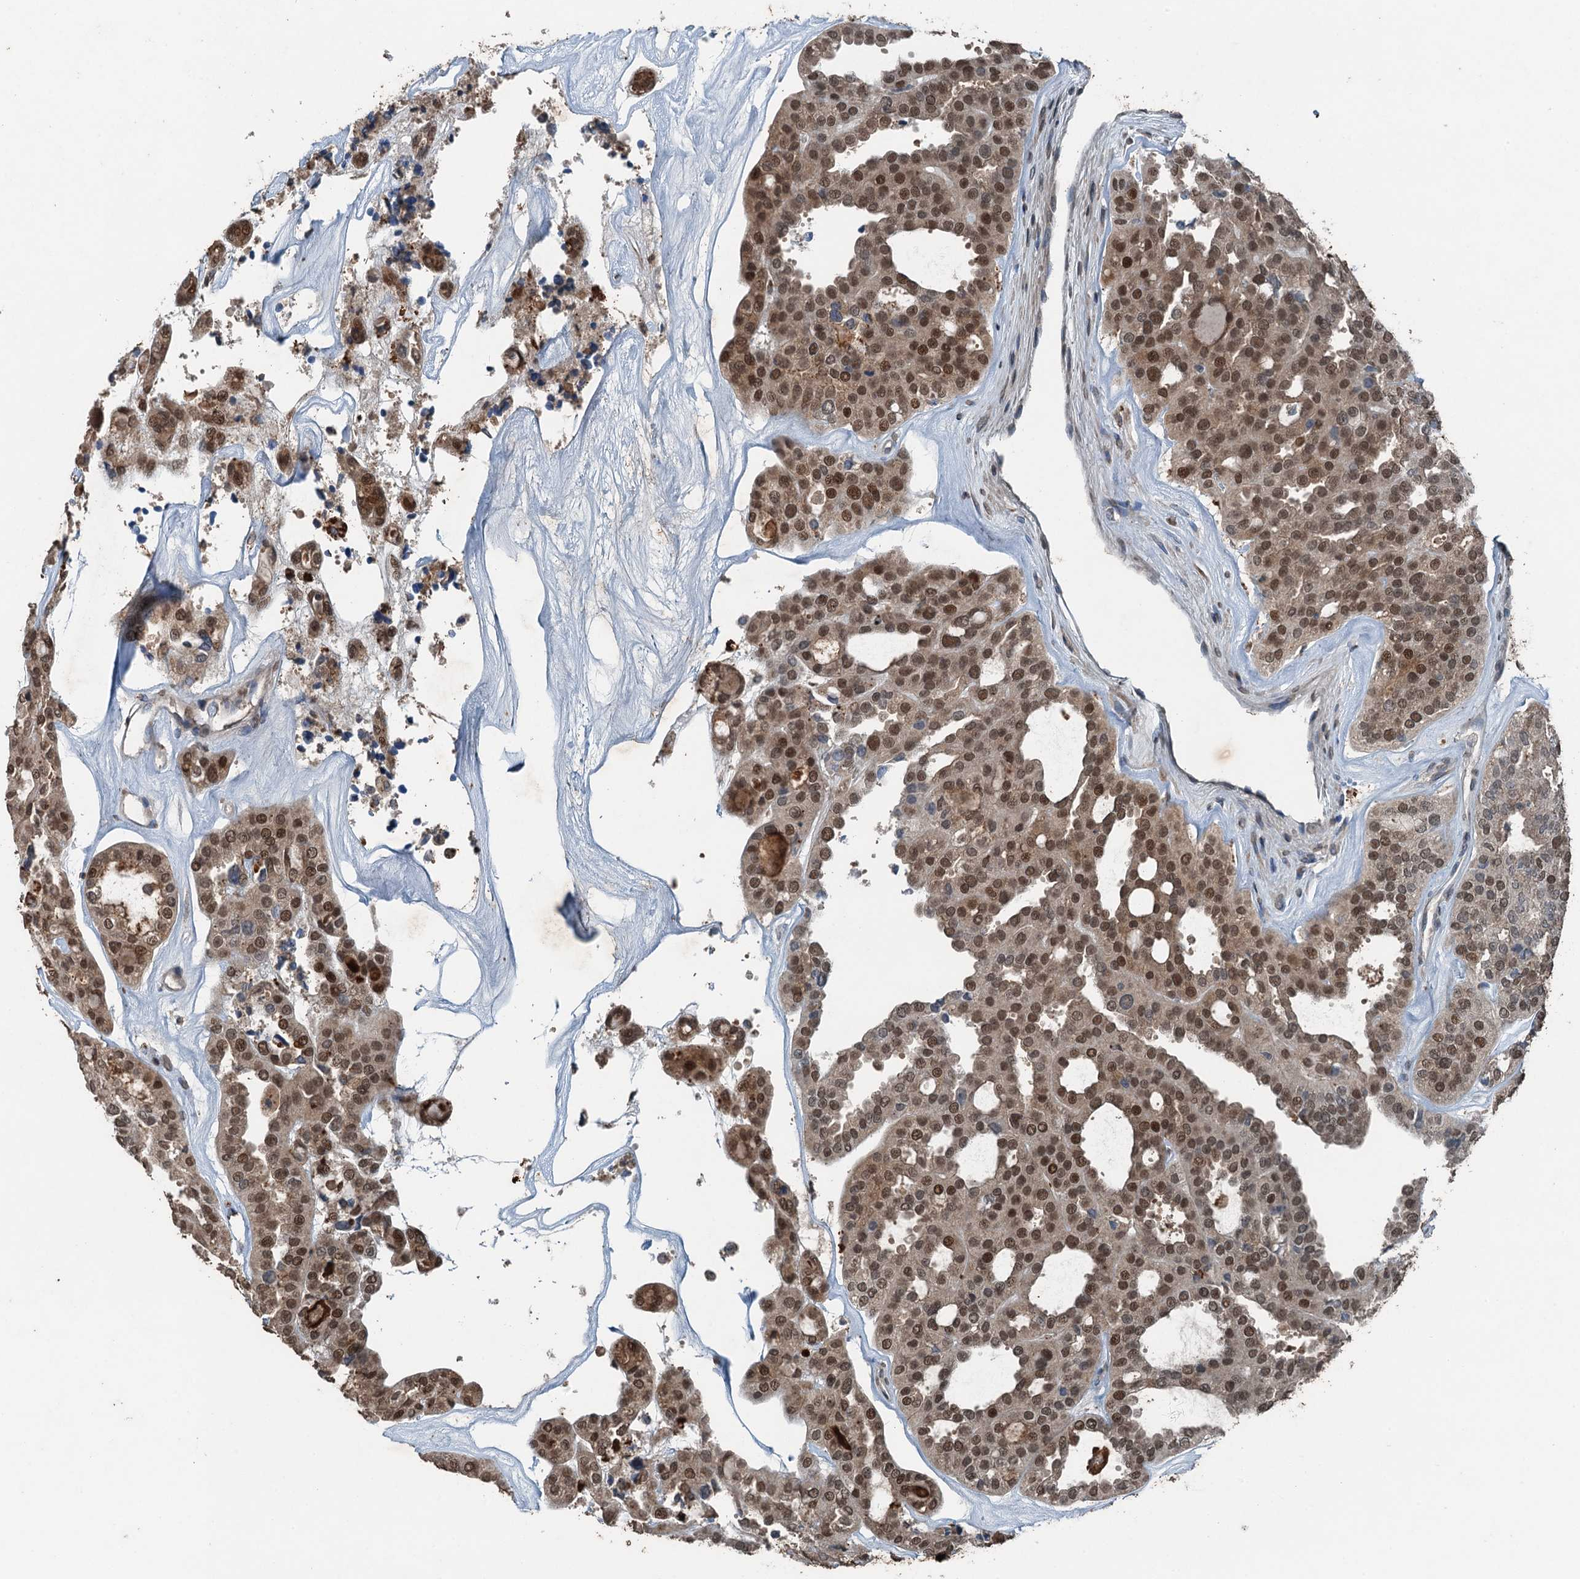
{"staining": {"intensity": "moderate", "quantity": ">75%", "location": "cytoplasmic/membranous,nuclear"}, "tissue": "thyroid cancer", "cell_type": "Tumor cells", "image_type": "cancer", "snomed": [{"axis": "morphology", "description": "Follicular adenoma carcinoma, NOS"}, {"axis": "topography", "description": "Thyroid gland"}], "caption": "Human thyroid cancer (follicular adenoma carcinoma) stained for a protein (brown) demonstrates moderate cytoplasmic/membranous and nuclear positive positivity in approximately >75% of tumor cells.", "gene": "TCTN1", "patient": {"sex": "male", "age": 75}}